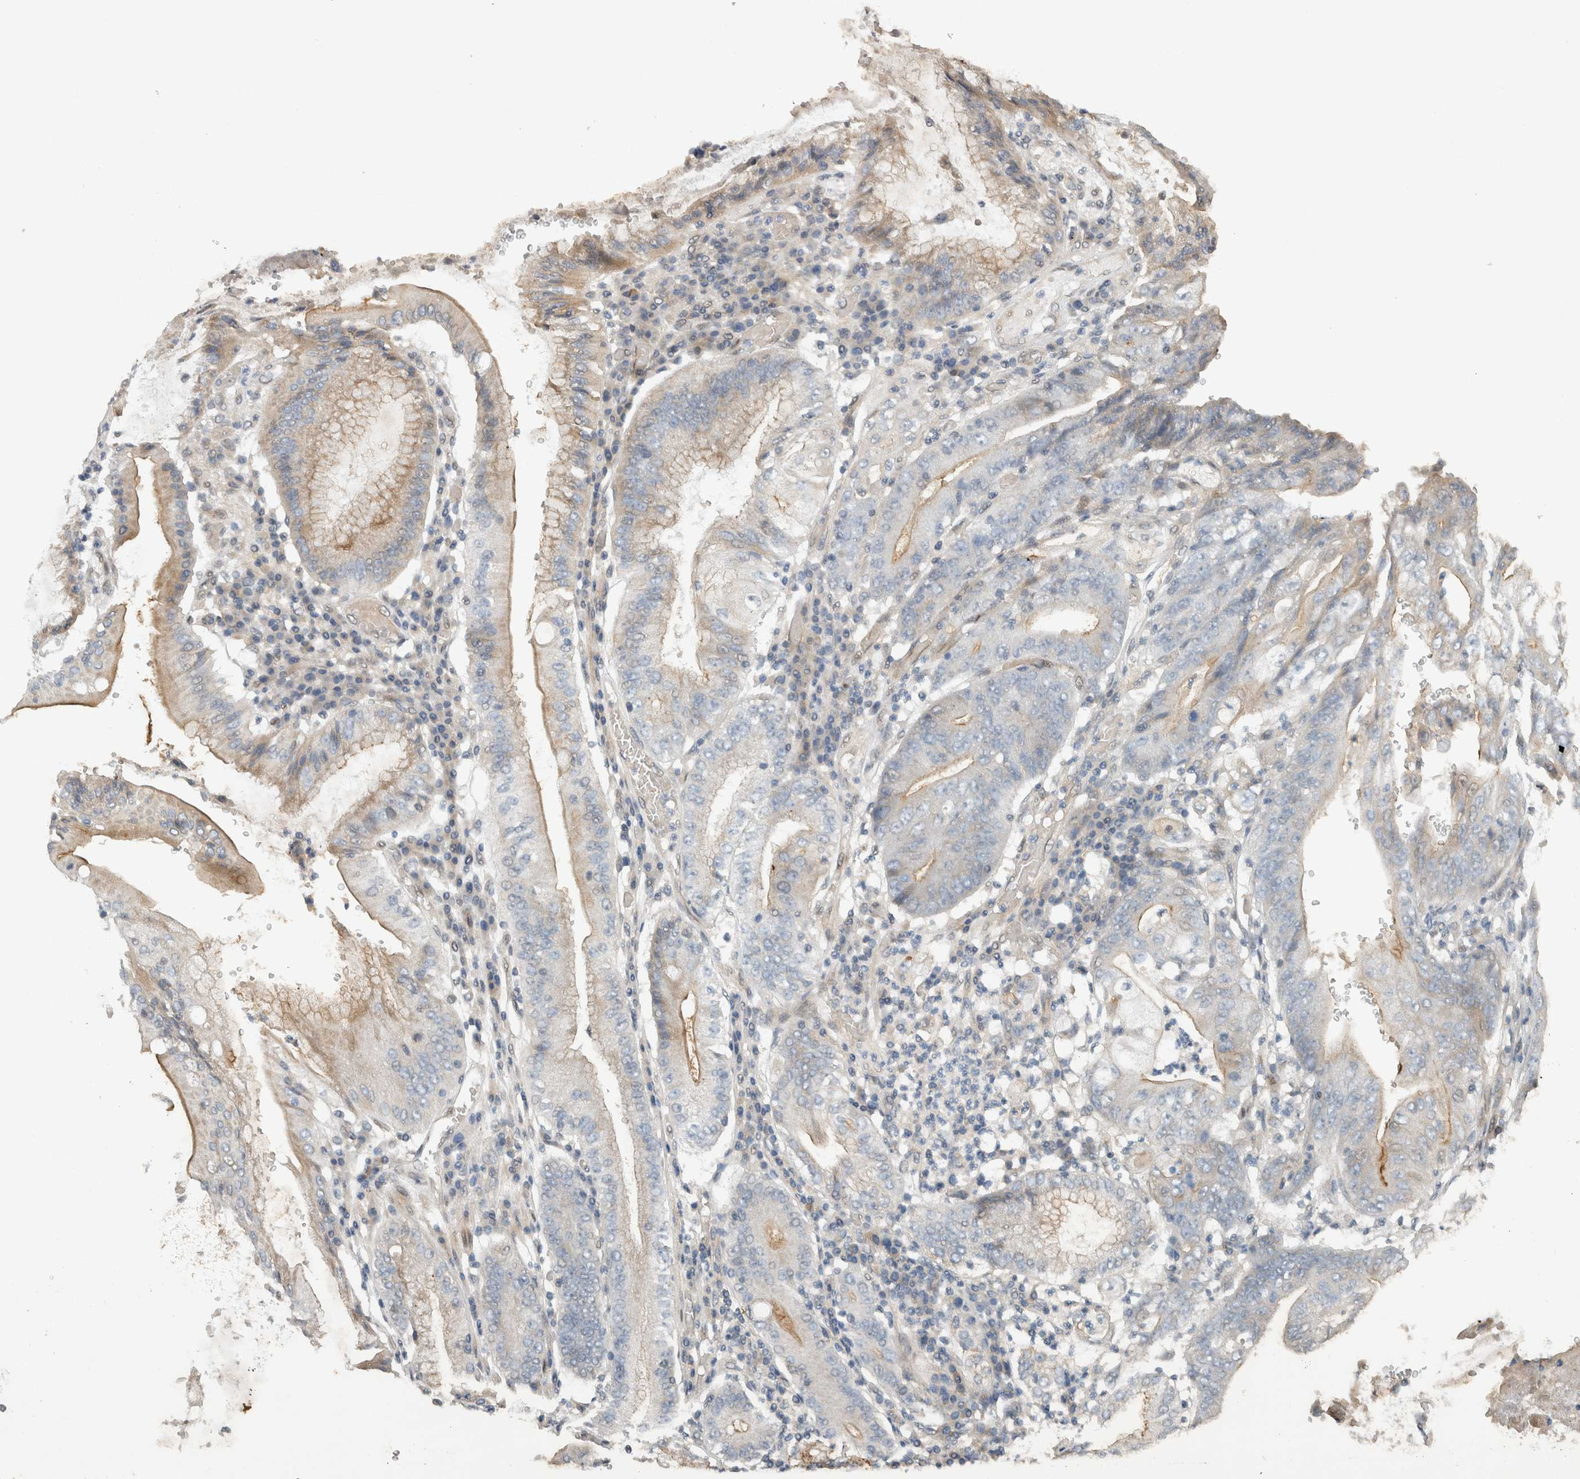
{"staining": {"intensity": "weak", "quantity": "25%-75%", "location": "cytoplasmic/membranous"}, "tissue": "stomach cancer", "cell_type": "Tumor cells", "image_type": "cancer", "snomed": [{"axis": "morphology", "description": "Adenocarcinoma, NOS"}, {"axis": "topography", "description": "Stomach"}], "caption": "Immunohistochemical staining of adenocarcinoma (stomach) demonstrates weak cytoplasmic/membranous protein staining in approximately 25%-75% of tumor cells. Ihc stains the protein of interest in brown and the nuclei are stained blue.", "gene": "CYSRT1", "patient": {"sex": "female", "age": 73}}